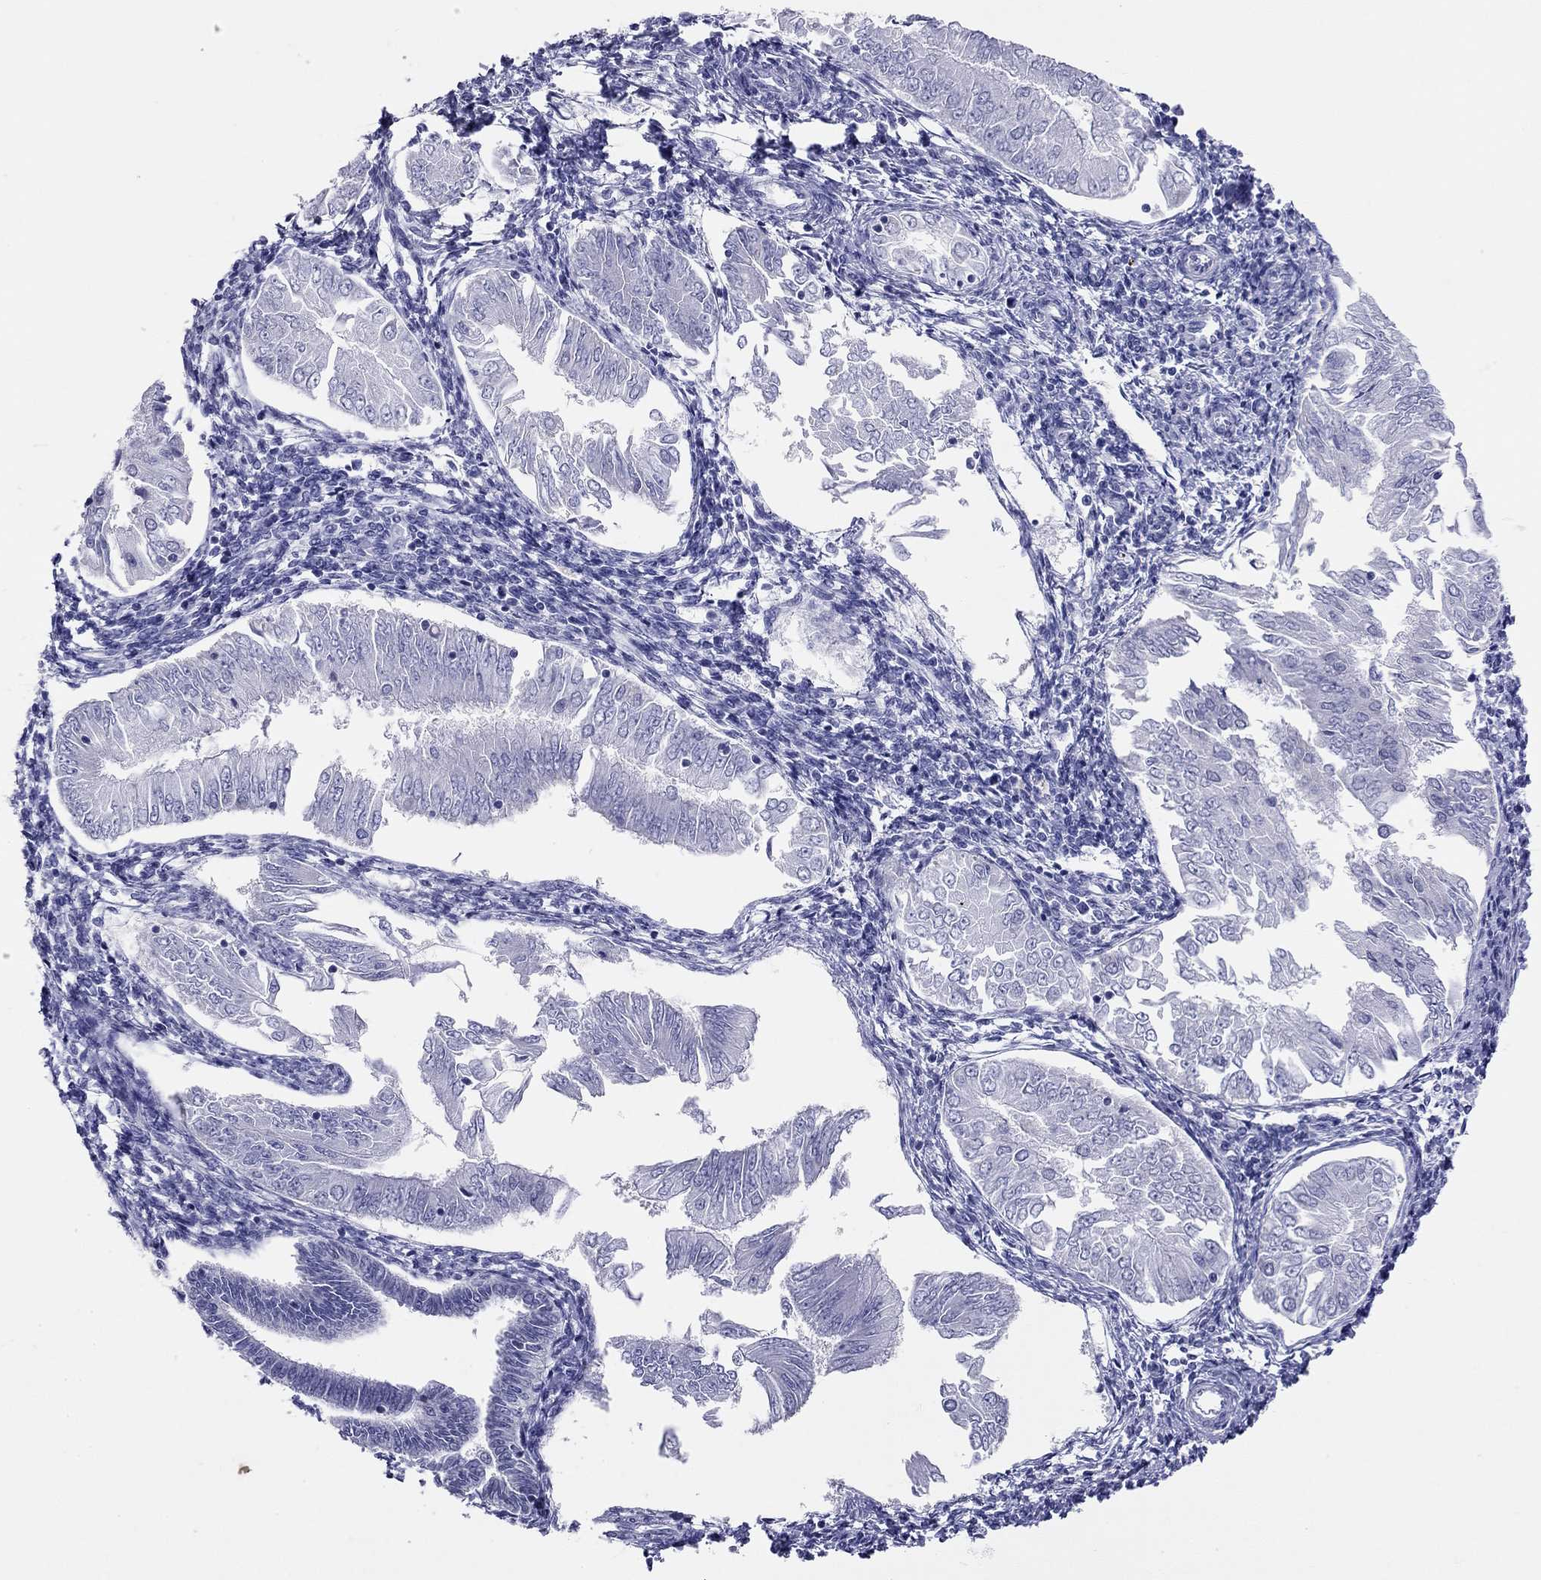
{"staining": {"intensity": "negative", "quantity": "none", "location": "none"}, "tissue": "endometrial cancer", "cell_type": "Tumor cells", "image_type": "cancer", "snomed": [{"axis": "morphology", "description": "Adenocarcinoma, NOS"}, {"axis": "topography", "description": "Endometrium"}], "caption": "An image of endometrial adenocarcinoma stained for a protein reveals no brown staining in tumor cells.", "gene": "DPY19L2", "patient": {"sex": "female", "age": 53}}